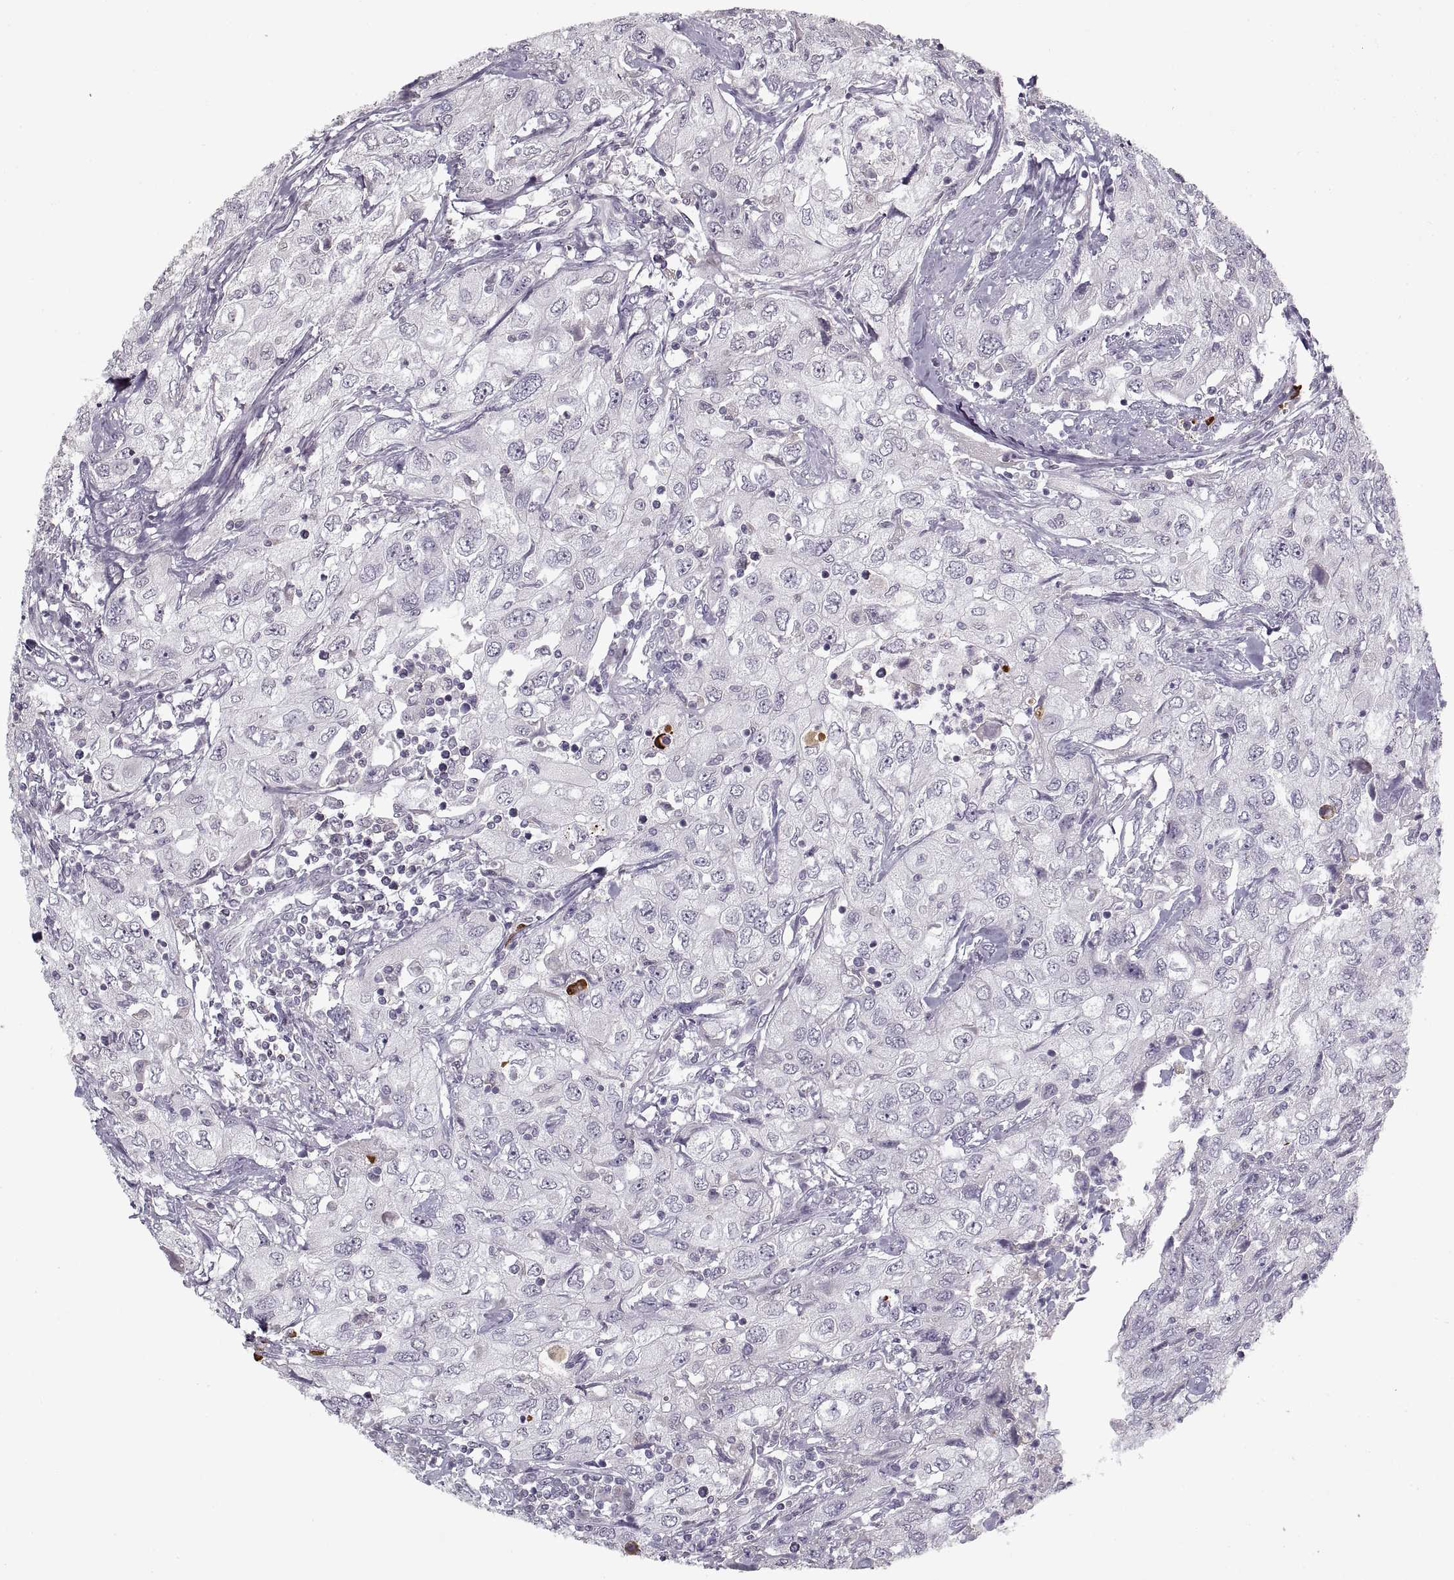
{"staining": {"intensity": "negative", "quantity": "none", "location": "none"}, "tissue": "urothelial cancer", "cell_type": "Tumor cells", "image_type": "cancer", "snomed": [{"axis": "morphology", "description": "Urothelial carcinoma, High grade"}, {"axis": "topography", "description": "Urinary bladder"}], "caption": "A photomicrograph of human urothelial cancer is negative for staining in tumor cells.", "gene": "GAD2", "patient": {"sex": "male", "age": 76}}